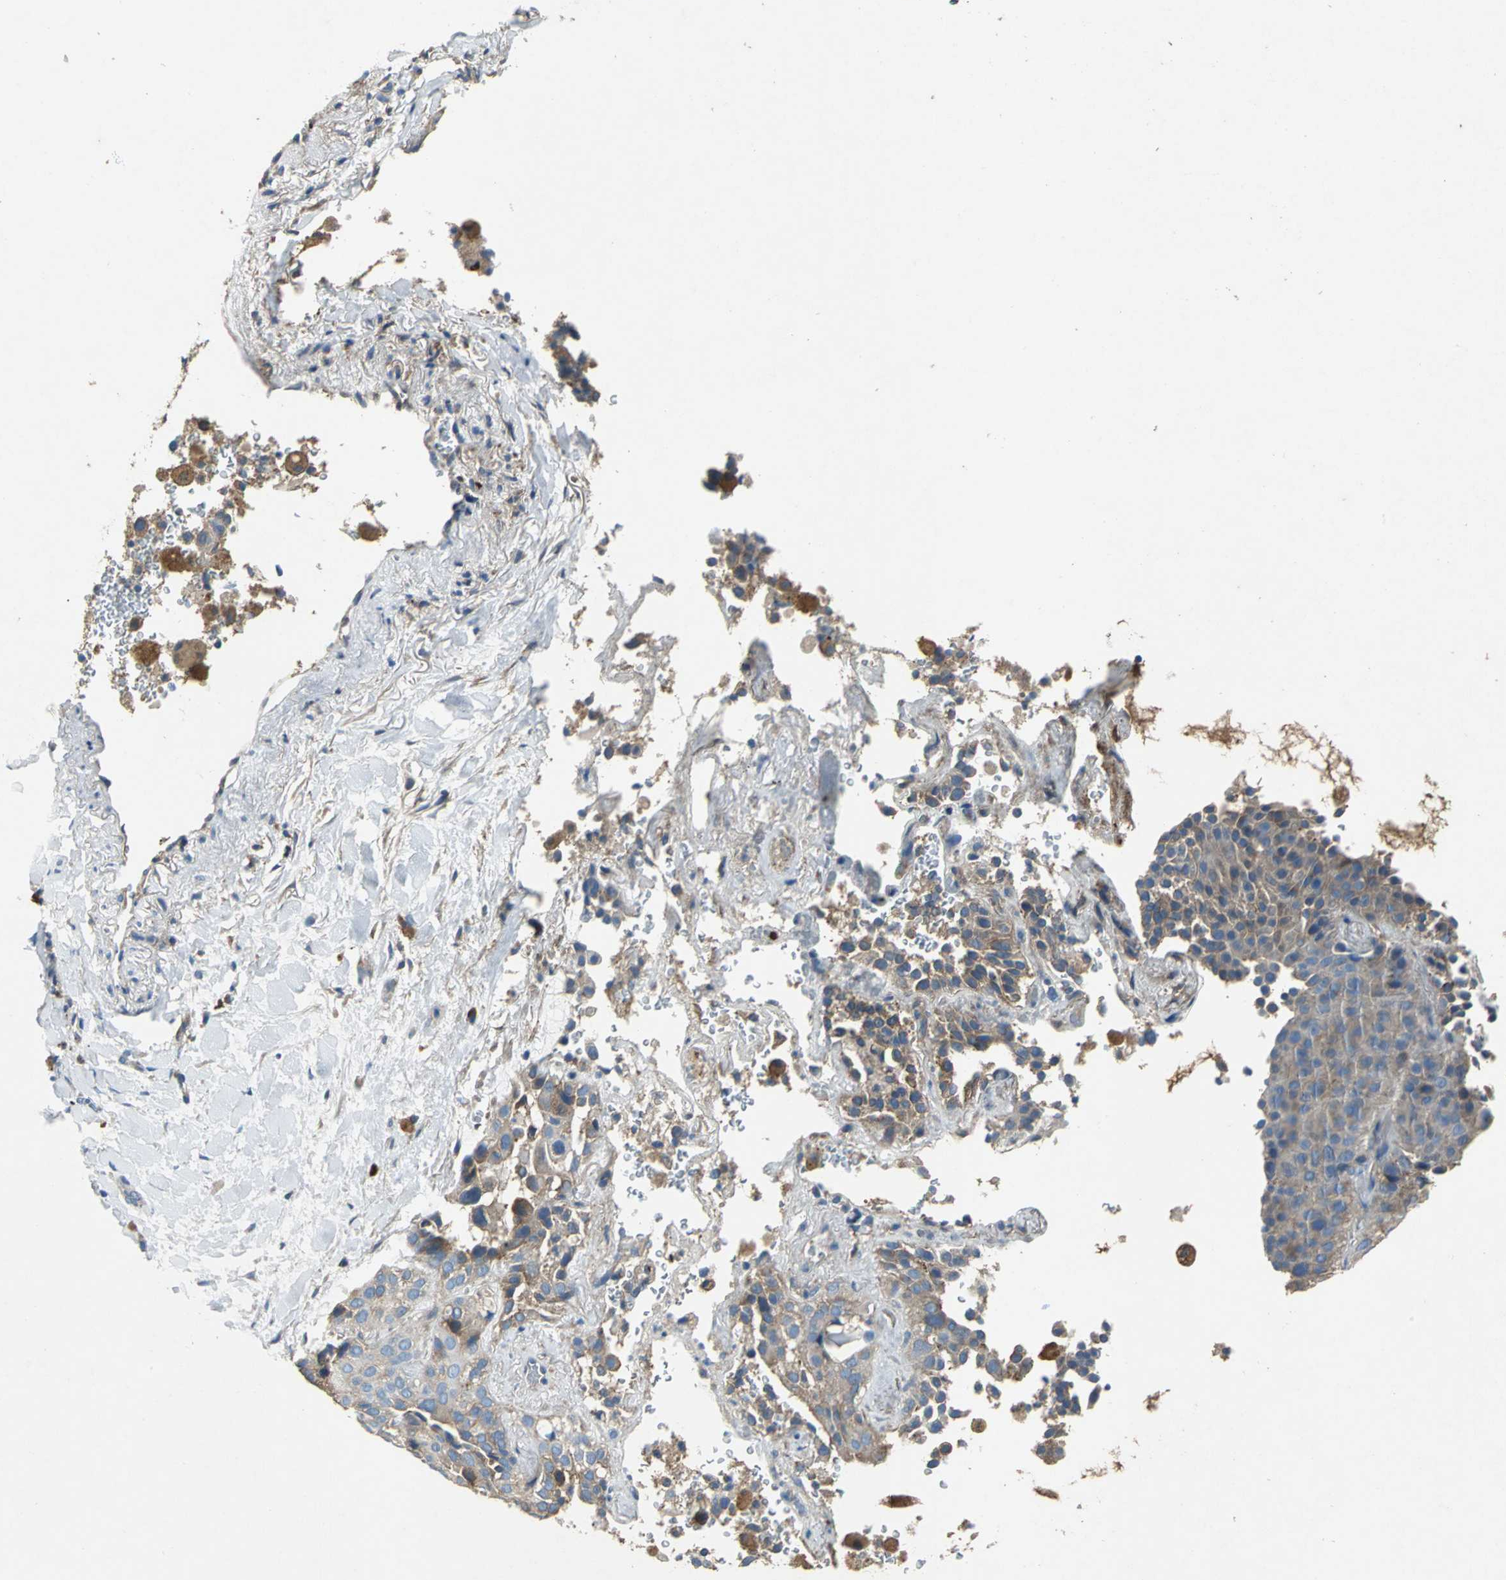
{"staining": {"intensity": "moderate", "quantity": ">75%", "location": "cytoplasmic/membranous"}, "tissue": "lung cancer", "cell_type": "Tumor cells", "image_type": "cancer", "snomed": [{"axis": "morphology", "description": "Squamous cell carcinoma, NOS"}, {"axis": "topography", "description": "Lung"}], "caption": "High-power microscopy captured an IHC micrograph of lung cancer (squamous cell carcinoma), revealing moderate cytoplasmic/membranous expression in approximately >75% of tumor cells.", "gene": "HEPH", "patient": {"sex": "male", "age": 54}}